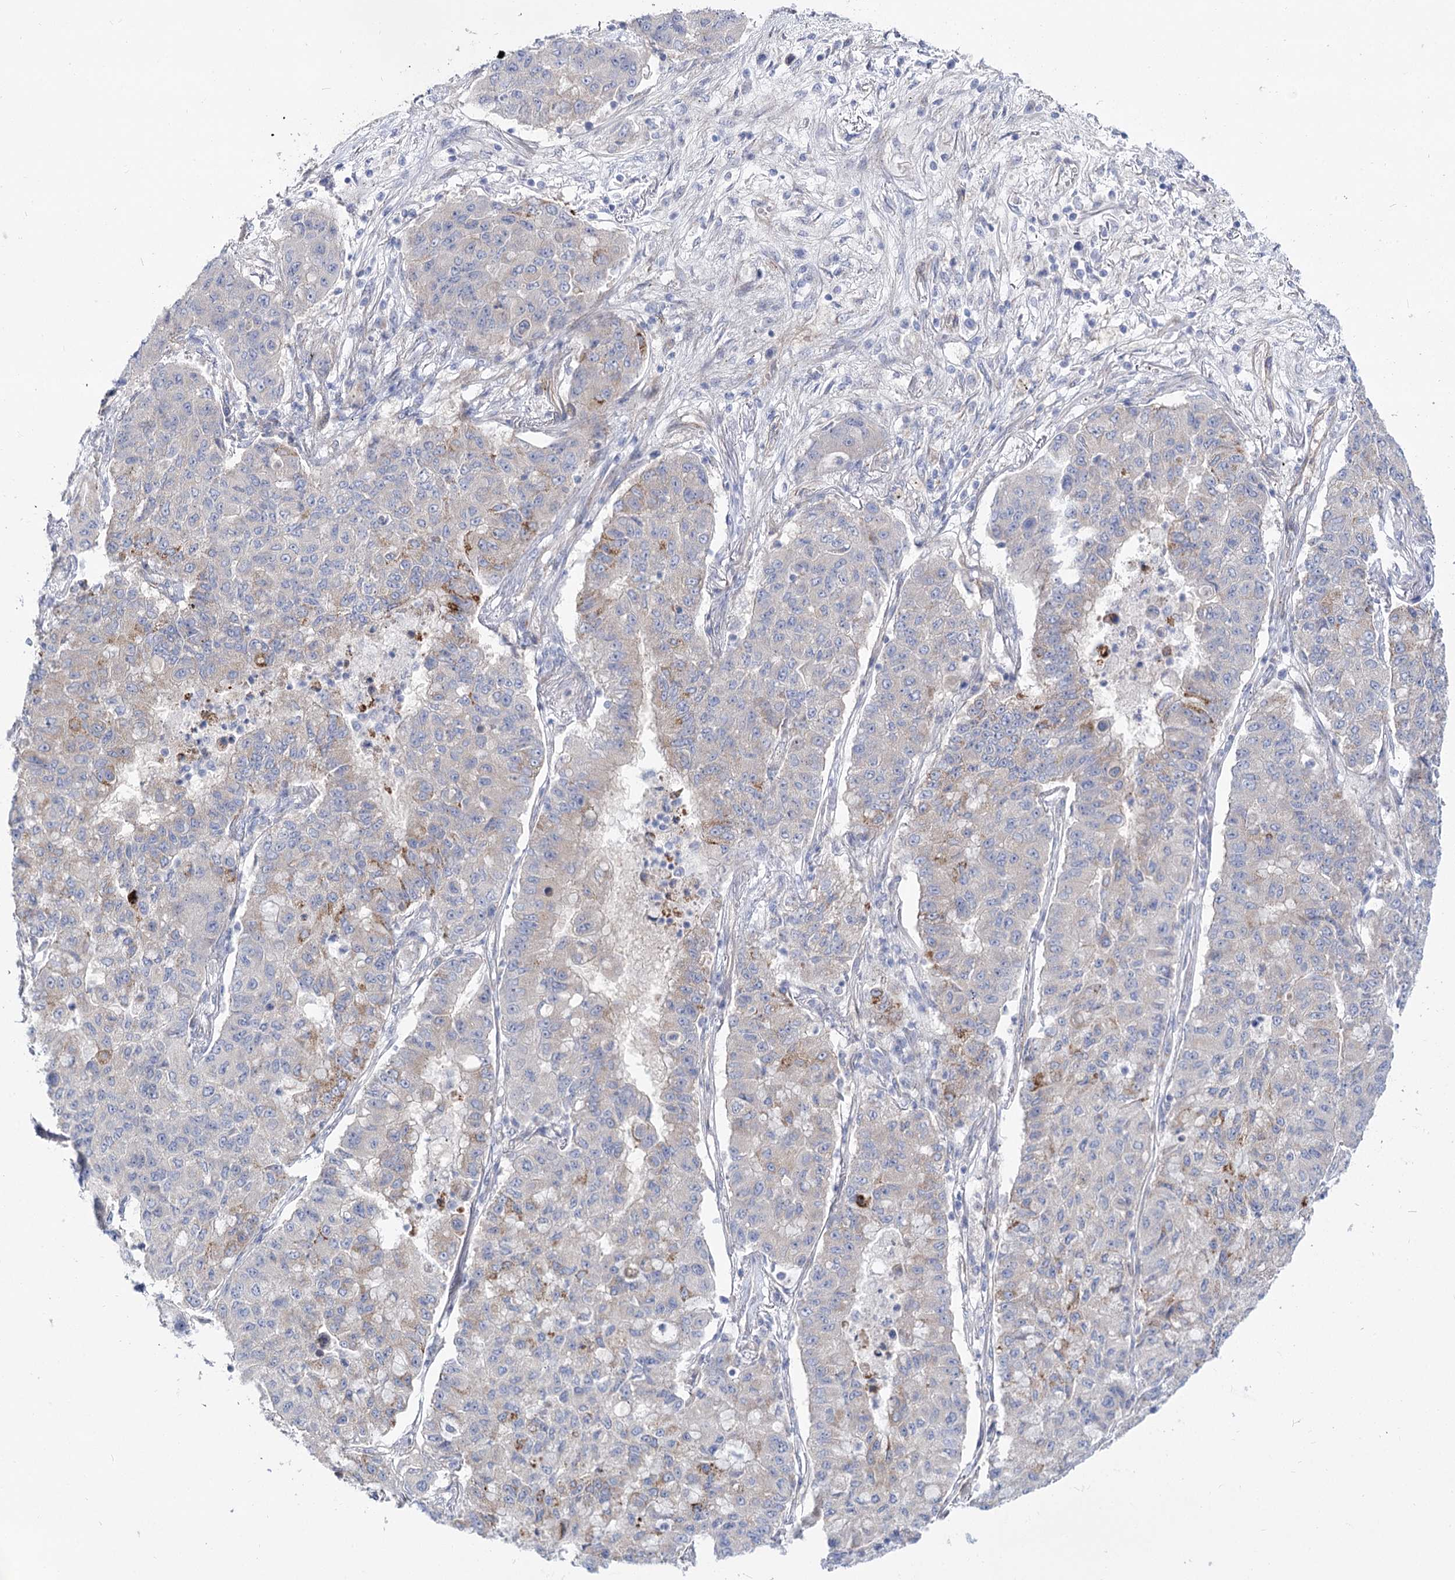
{"staining": {"intensity": "negative", "quantity": "none", "location": "none"}, "tissue": "lung cancer", "cell_type": "Tumor cells", "image_type": "cancer", "snomed": [{"axis": "morphology", "description": "Squamous cell carcinoma, NOS"}, {"axis": "topography", "description": "Lung"}], "caption": "The histopathology image reveals no staining of tumor cells in squamous cell carcinoma (lung). (IHC, brightfield microscopy, high magnification).", "gene": "SUOX", "patient": {"sex": "male", "age": 74}}